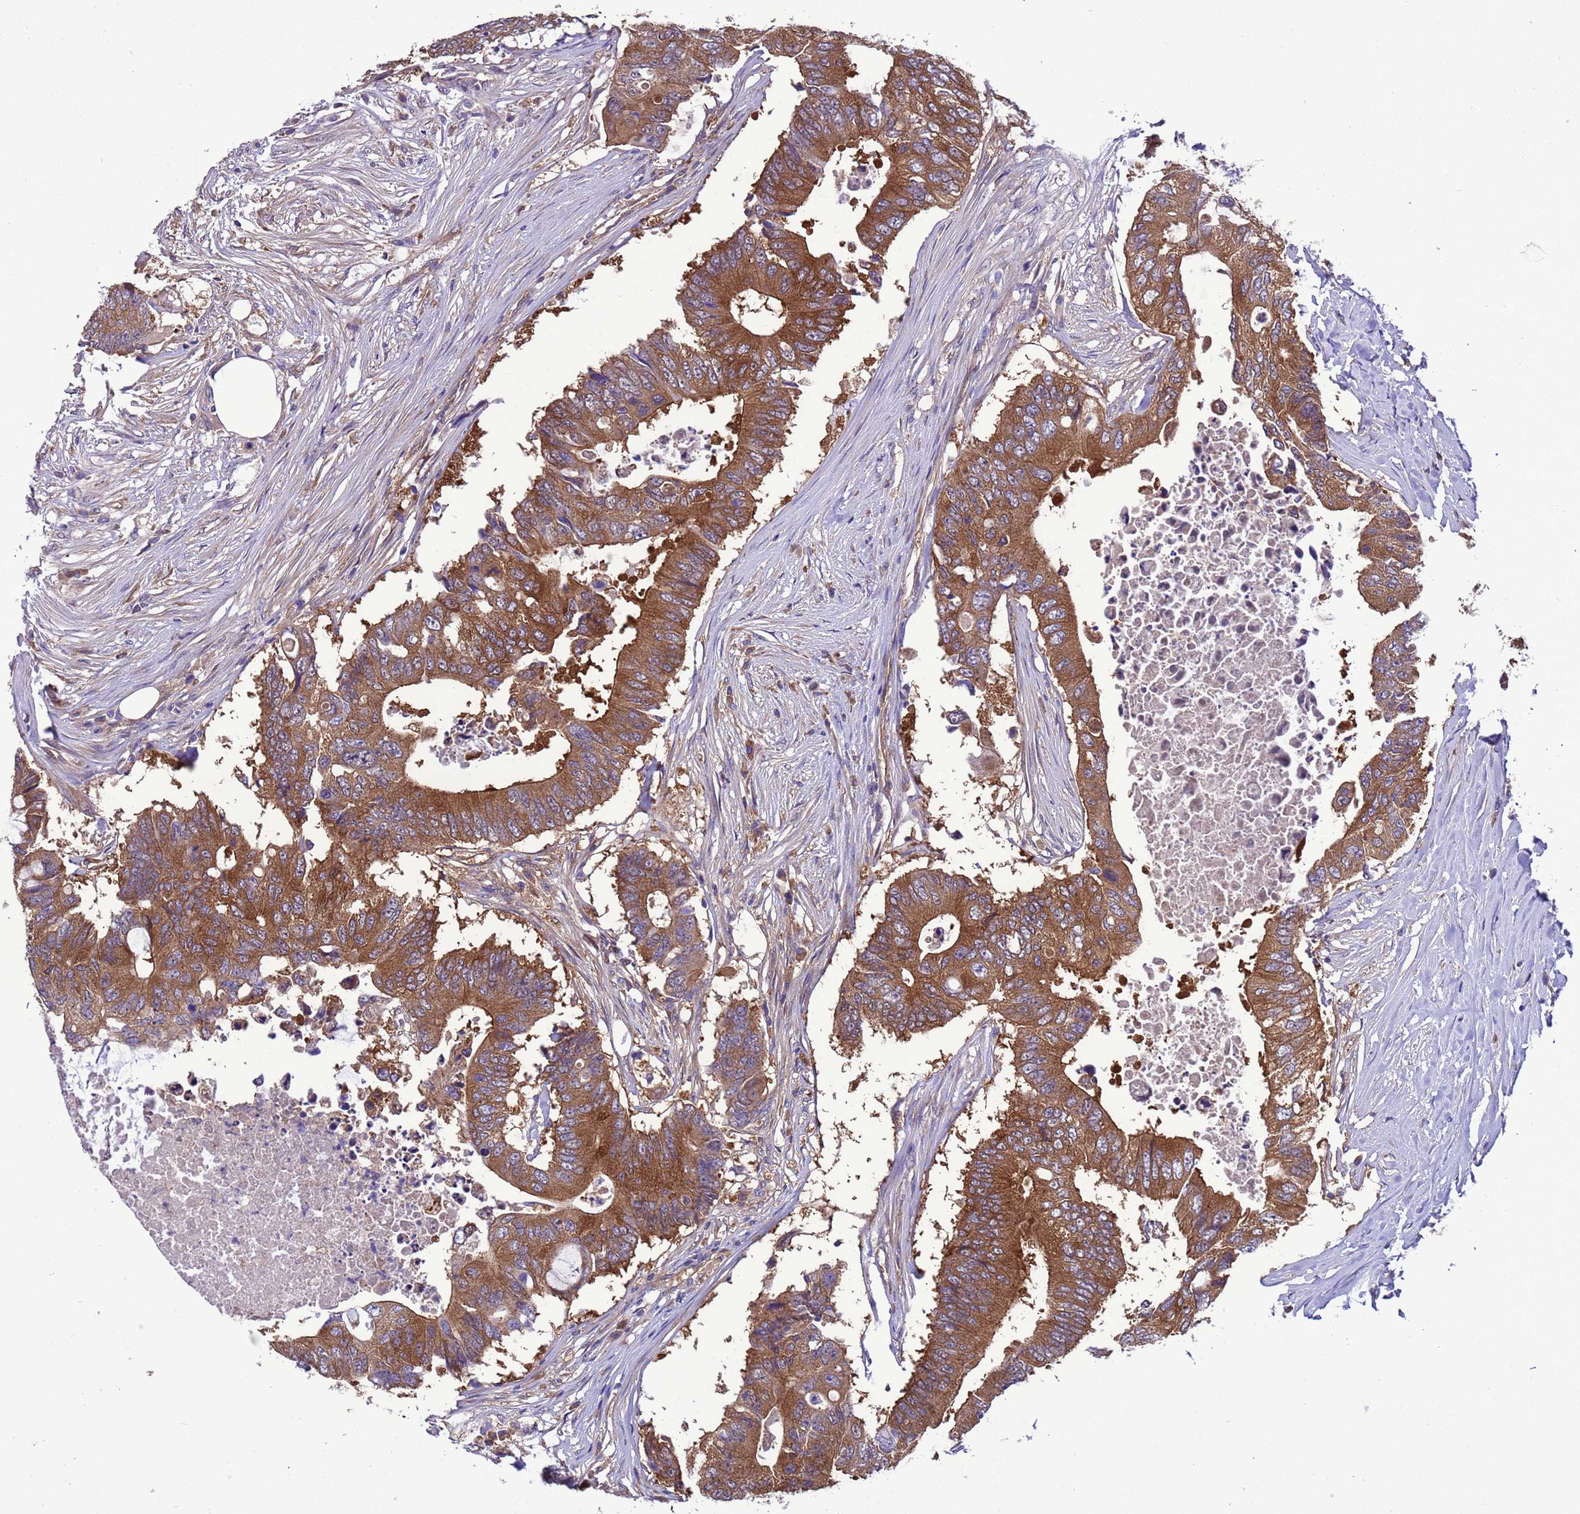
{"staining": {"intensity": "strong", "quantity": ">75%", "location": "cytoplasmic/membranous"}, "tissue": "colorectal cancer", "cell_type": "Tumor cells", "image_type": "cancer", "snomed": [{"axis": "morphology", "description": "Adenocarcinoma, NOS"}, {"axis": "topography", "description": "Colon"}], "caption": "A micrograph showing strong cytoplasmic/membranous expression in about >75% of tumor cells in adenocarcinoma (colorectal), as visualized by brown immunohistochemical staining.", "gene": "RABEP2", "patient": {"sex": "male", "age": 71}}